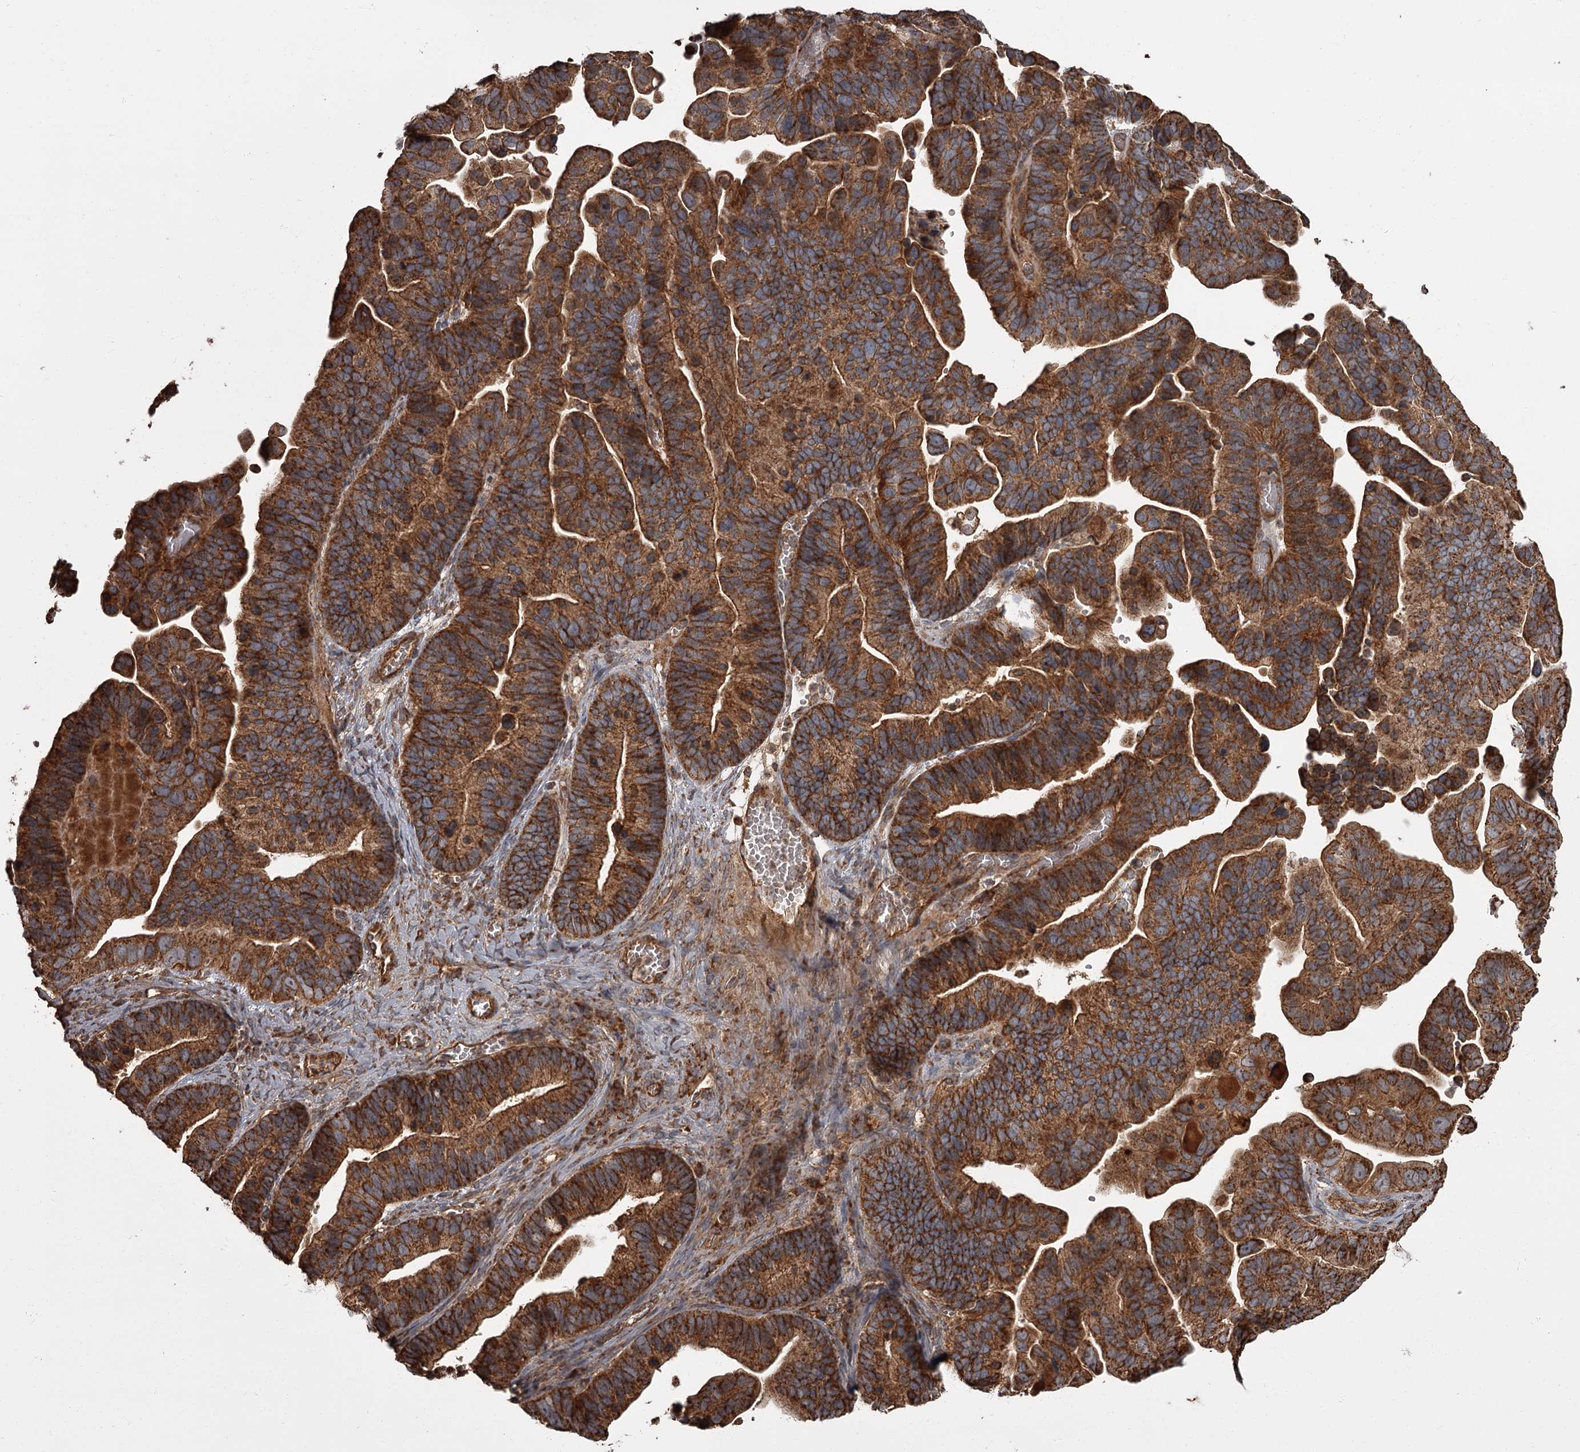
{"staining": {"intensity": "strong", "quantity": ">75%", "location": "cytoplasmic/membranous"}, "tissue": "ovarian cancer", "cell_type": "Tumor cells", "image_type": "cancer", "snomed": [{"axis": "morphology", "description": "Cystadenocarcinoma, serous, NOS"}, {"axis": "topography", "description": "Ovary"}], "caption": "Ovarian cancer (serous cystadenocarcinoma) was stained to show a protein in brown. There is high levels of strong cytoplasmic/membranous expression in approximately >75% of tumor cells.", "gene": "THAP9", "patient": {"sex": "female", "age": 56}}